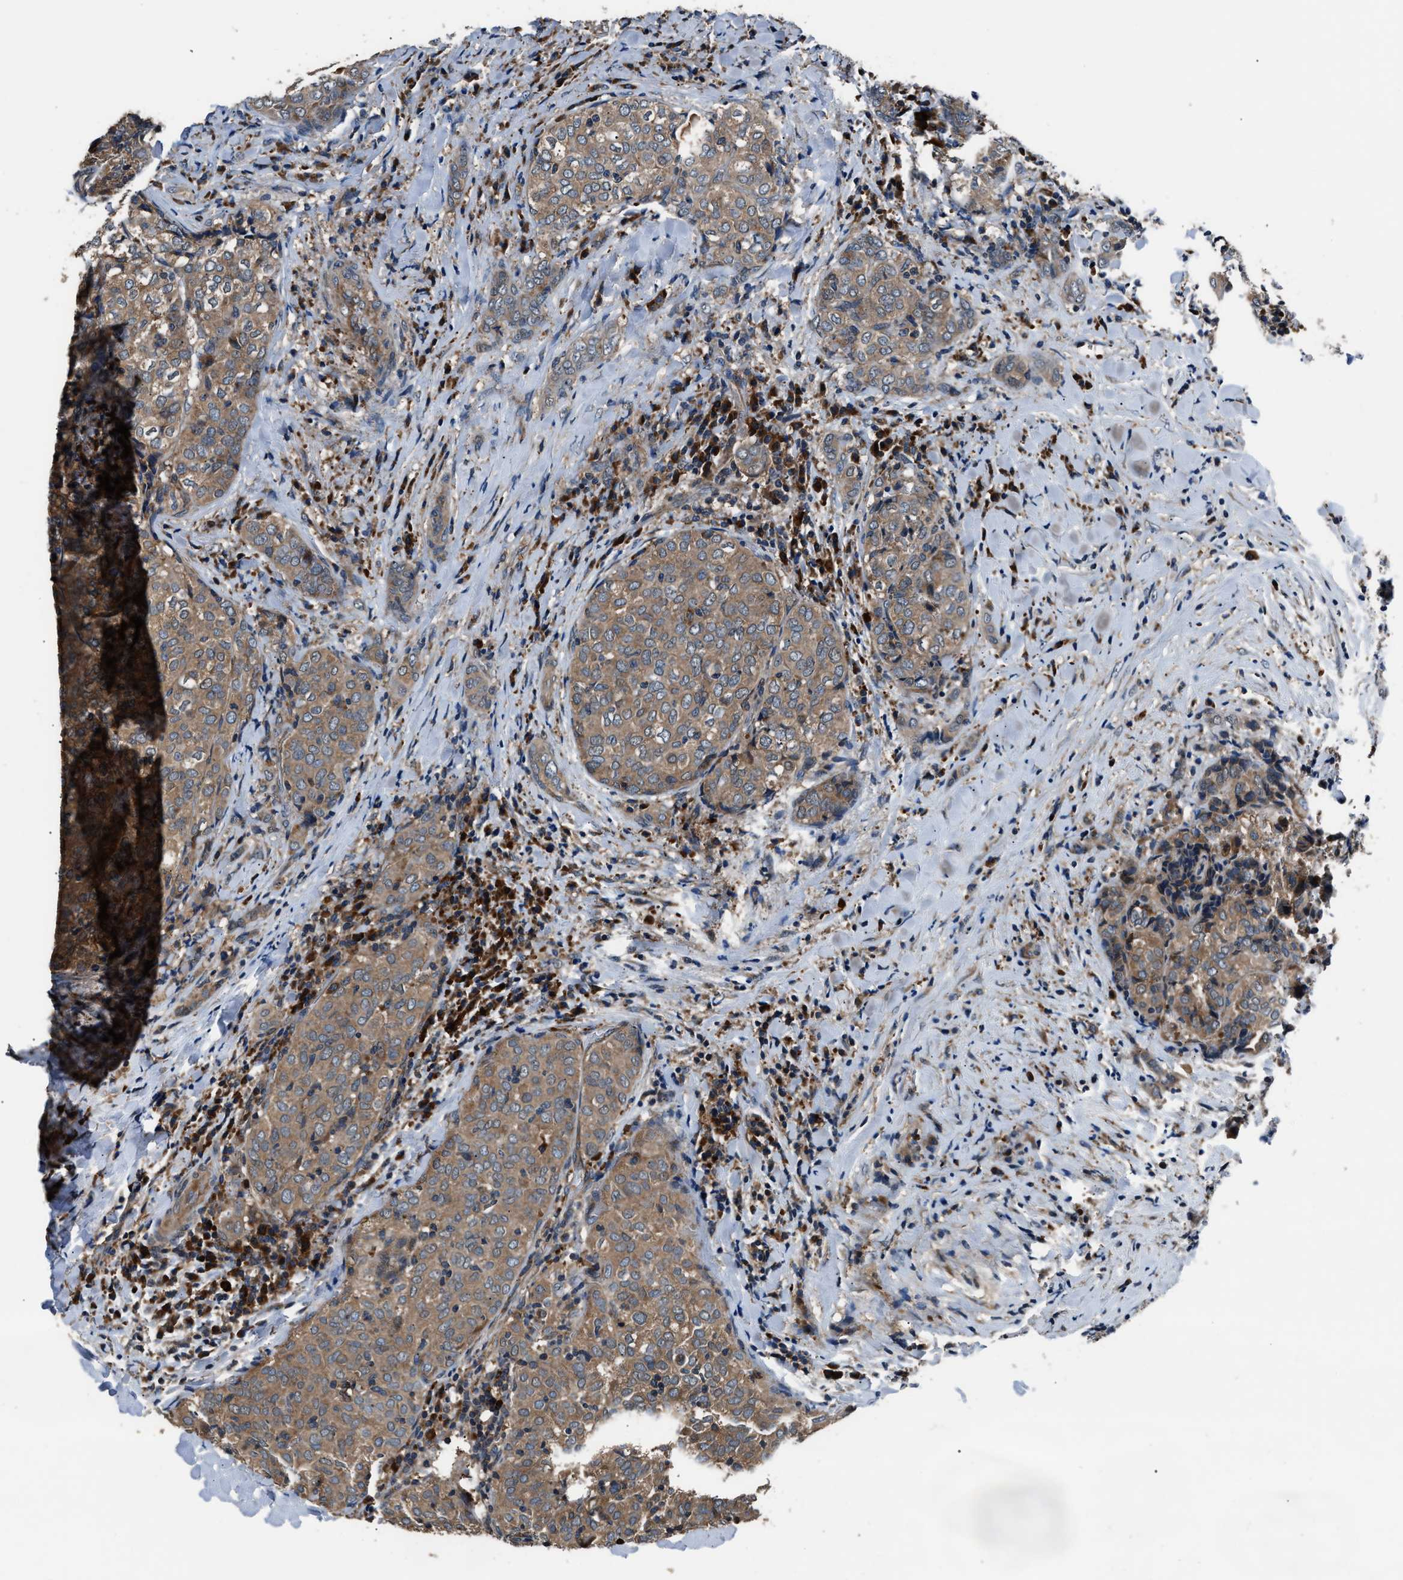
{"staining": {"intensity": "moderate", "quantity": ">75%", "location": "cytoplasmic/membranous"}, "tissue": "thyroid cancer", "cell_type": "Tumor cells", "image_type": "cancer", "snomed": [{"axis": "morphology", "description": "Normal tissue, NOS"}, {"axis": "morphology", "description": "Papillary adenocarcinoma, NOS"}, {"axis": "topography", "description": "Thyroid gland"}], "caption": "Immunohistochemistry (IHC) (DAB (3,3'-diaminobenzidine)) staining of thyroid papillary adenocarcinoma reveals moderate cytoplasmic/membranous protein expression in about >75% of tumor cells.", "gene": "IMPDH2", "patient": {"sex": "female", "age": 30}}